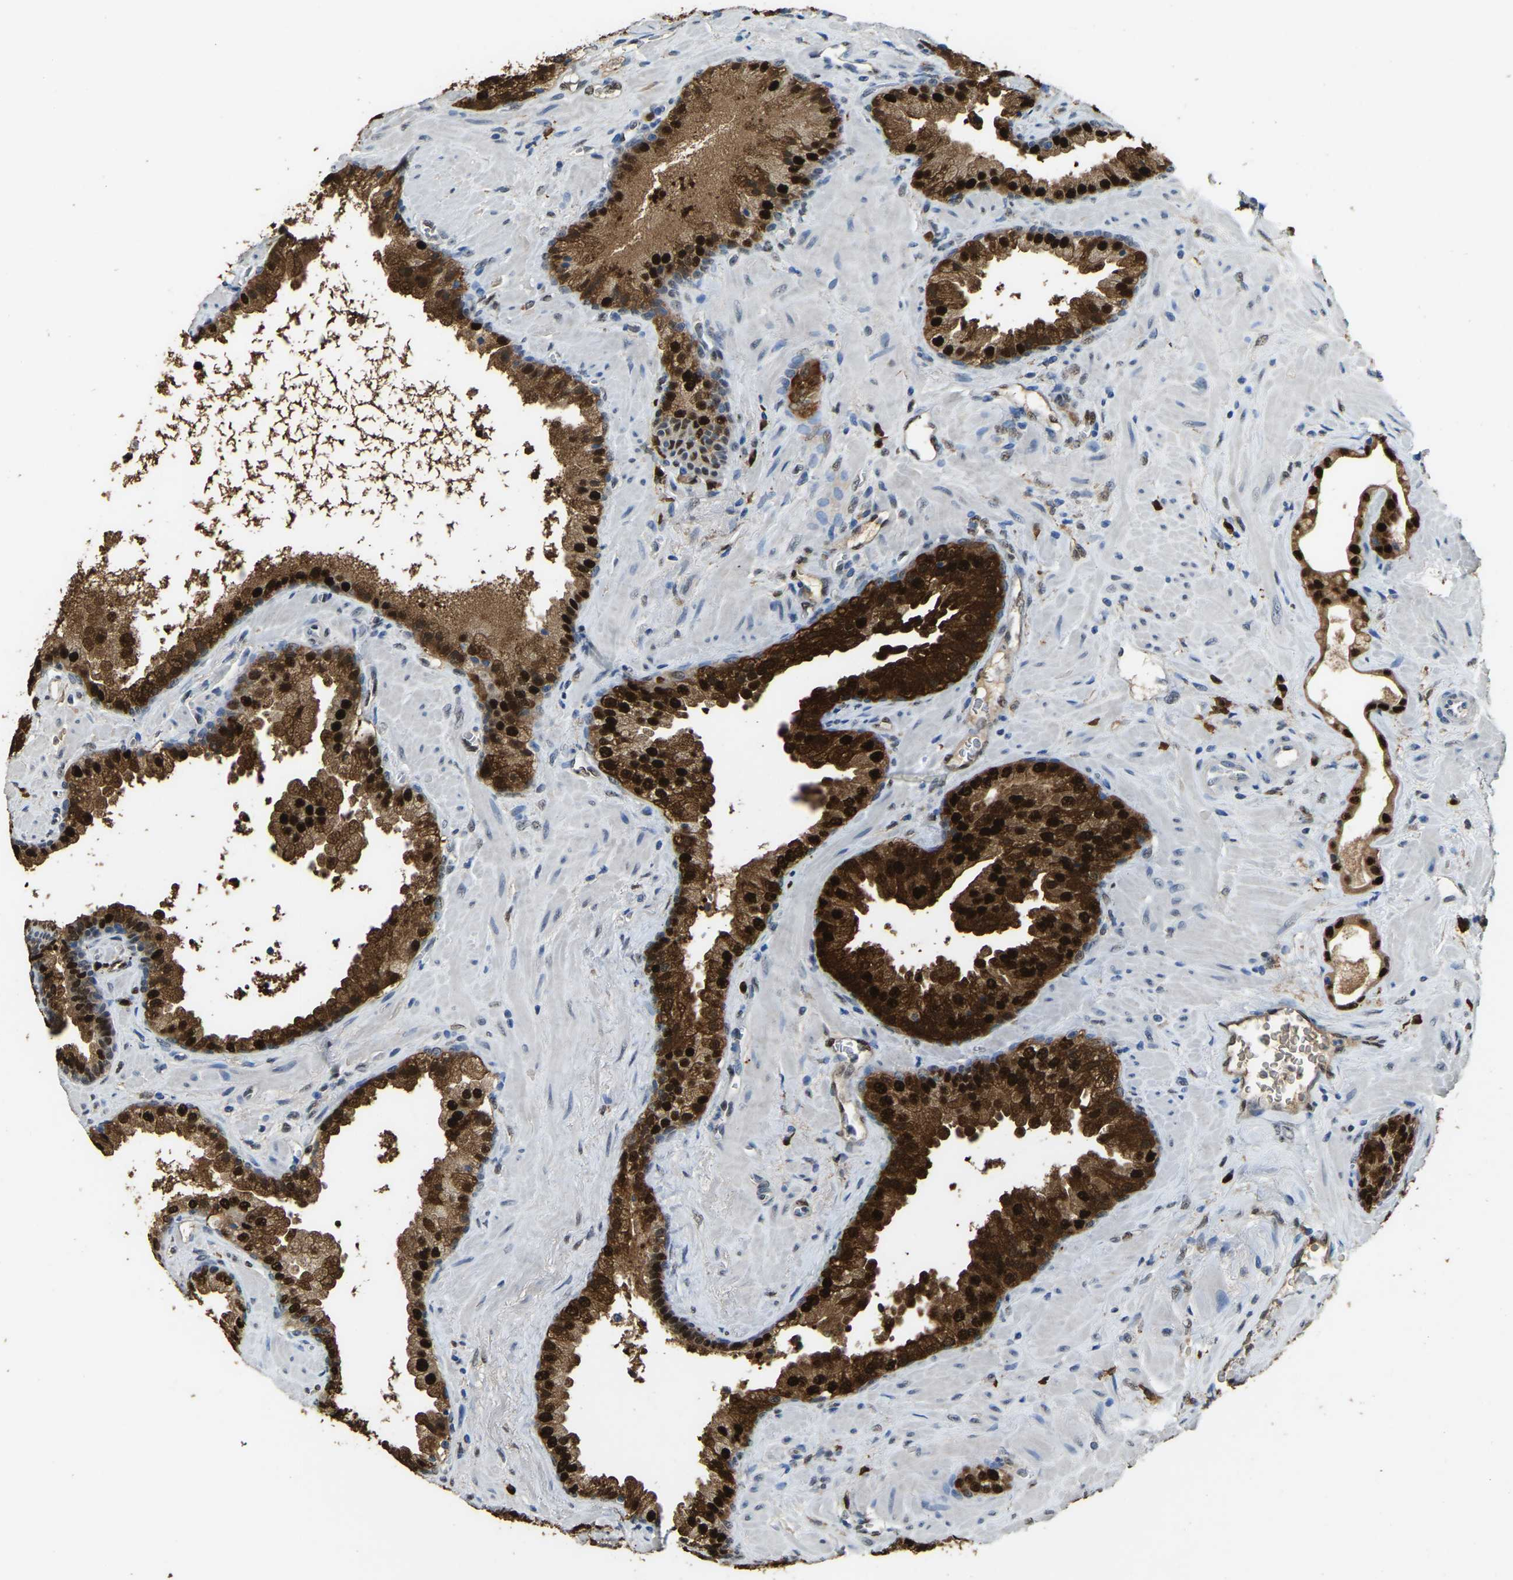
{"staining": {"intensity": "strong", "quantity": ">75%", "location": "cytoplasmic/membranous,nuclear"}, "tissue": "prostate cancer", "cell_type": "Tumor cells", "image_type": "cancer", "snomed": [{"axis": "morphology", "description": "Adenocarcinoma, Low grade"}, {"axis": "topography", "description": "Prostate"}], "caption": "About >75% of tumor cells in human low-grade adenocarcinoma (prostate) show strong cytoplasmic/membranous and nuclear protein positivity as visualized by brown immunohistochemical staining.", "gene": "NANS", "patient": {"sex": "male", "age": 71}}